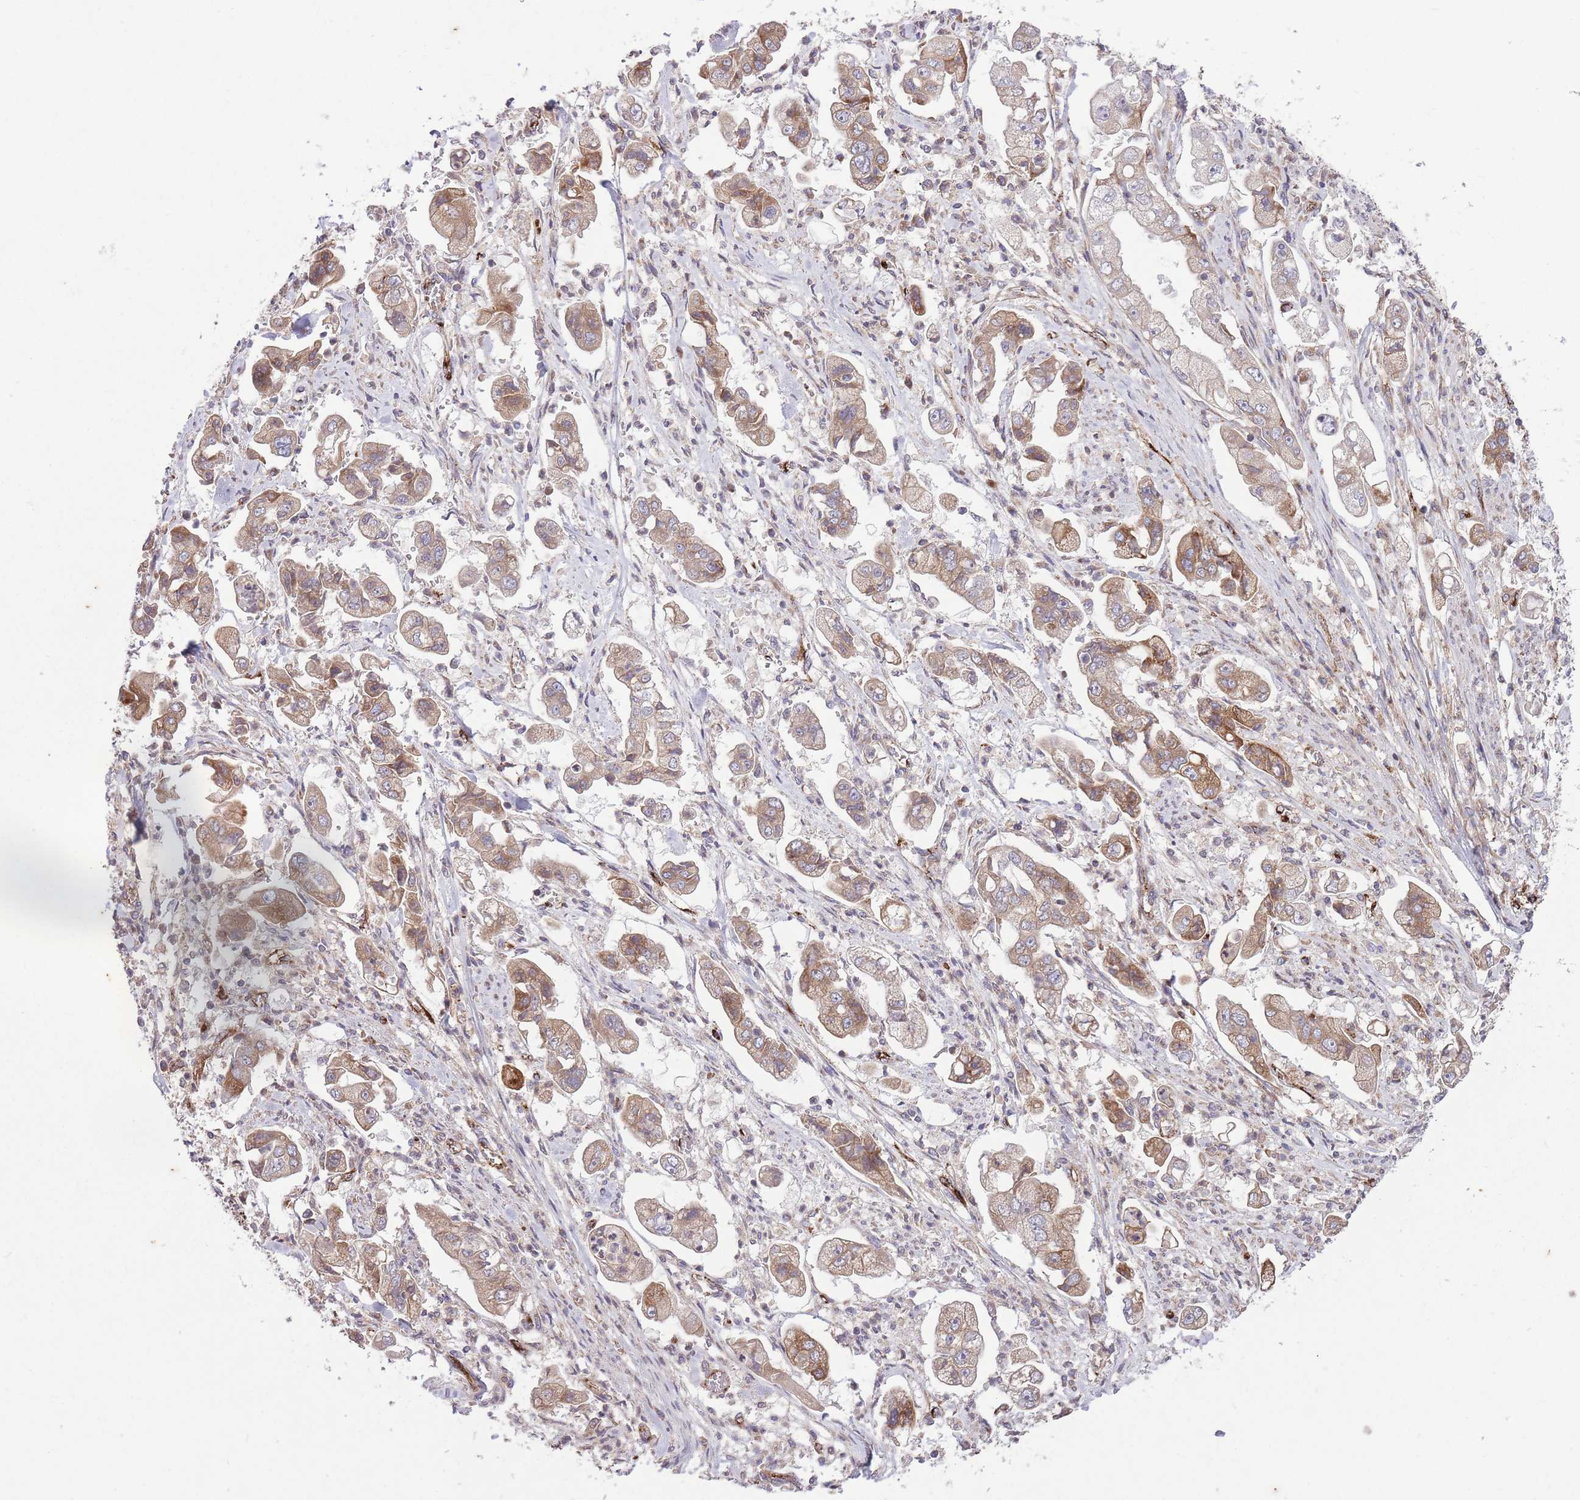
{"staining": {"intensity": "moderate", "quantity": ">75%", "location": "cytoplasmic/membranous"}, "tissue": "stomach cancer", "cell_type": "Tumor cells", "image_type": "cancer", "snomed": [{"axis": "morphology", "description": "Adenocarcinoma, NOS"}, {"axis": "topography", "description": "Stomach"}], "caption": "The image exhibits staining of stomach cancer (adenocarcinoma), revealing moderate cytoplasmic/membranous protein staining (brown color) within tumor cells.", "gene": "CISH", "patient": {"sex": "male", "age": 62}}